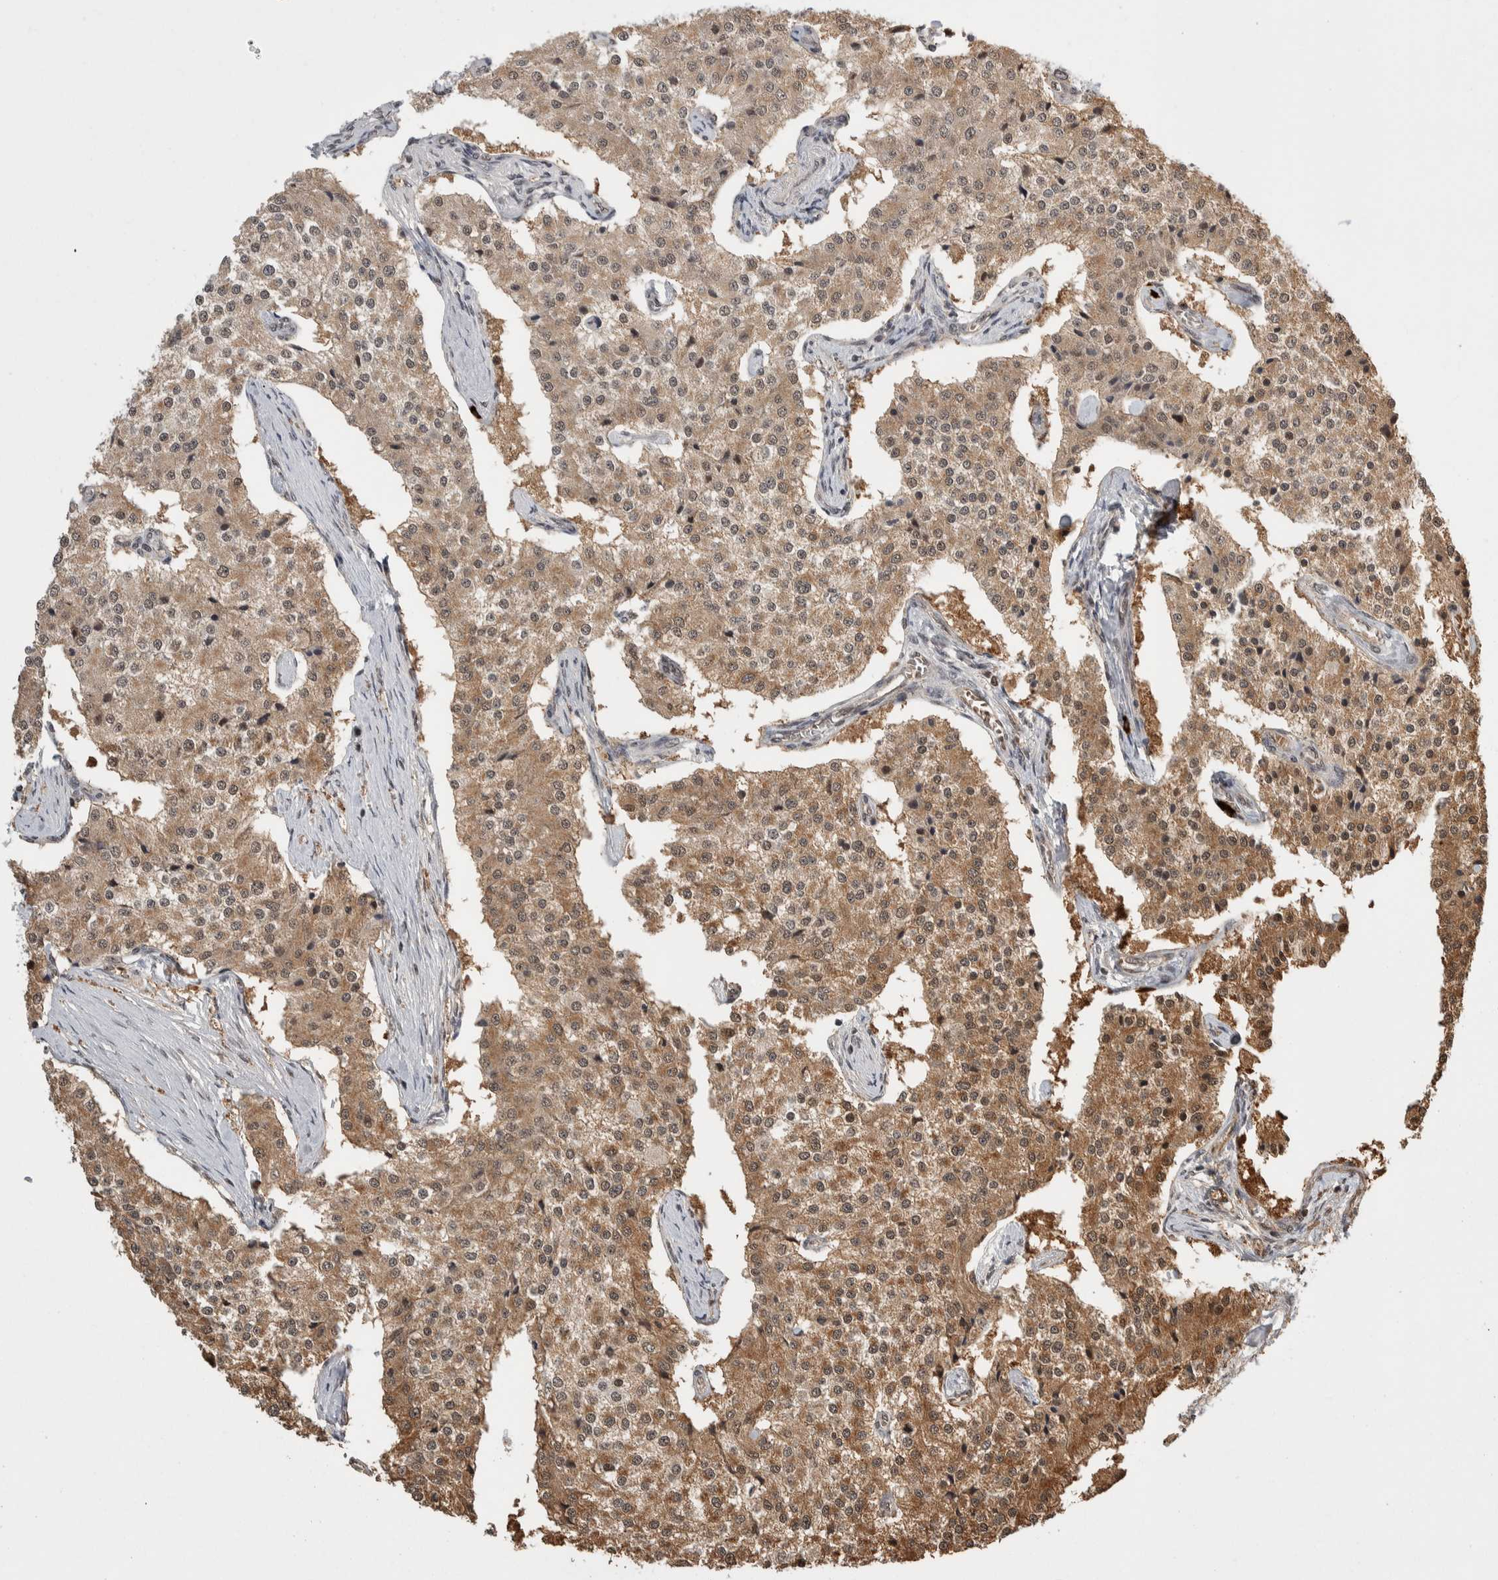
{"staining": {"intensity": "moderate", "quantity": ">75%", "location": "cytoplasmic/membranous"}, "tissue": "carcinoid", "cell_type": "Tumor cells", "image_type": "cancer", "snomed": [{"axis": "morphology", "description": "Carcinoid, malignant, NOS"}, {"axis": "topography", "description": "Colon"}], "caption": "Immunohistochemistry of carcinoid (malignant) demonstrates medium levels of moderate cytoplasmic/membranous positivity in about >75% of tumor cells.", "gene": "ZNF592", "patient": {"sex": "female", "age": 52}}